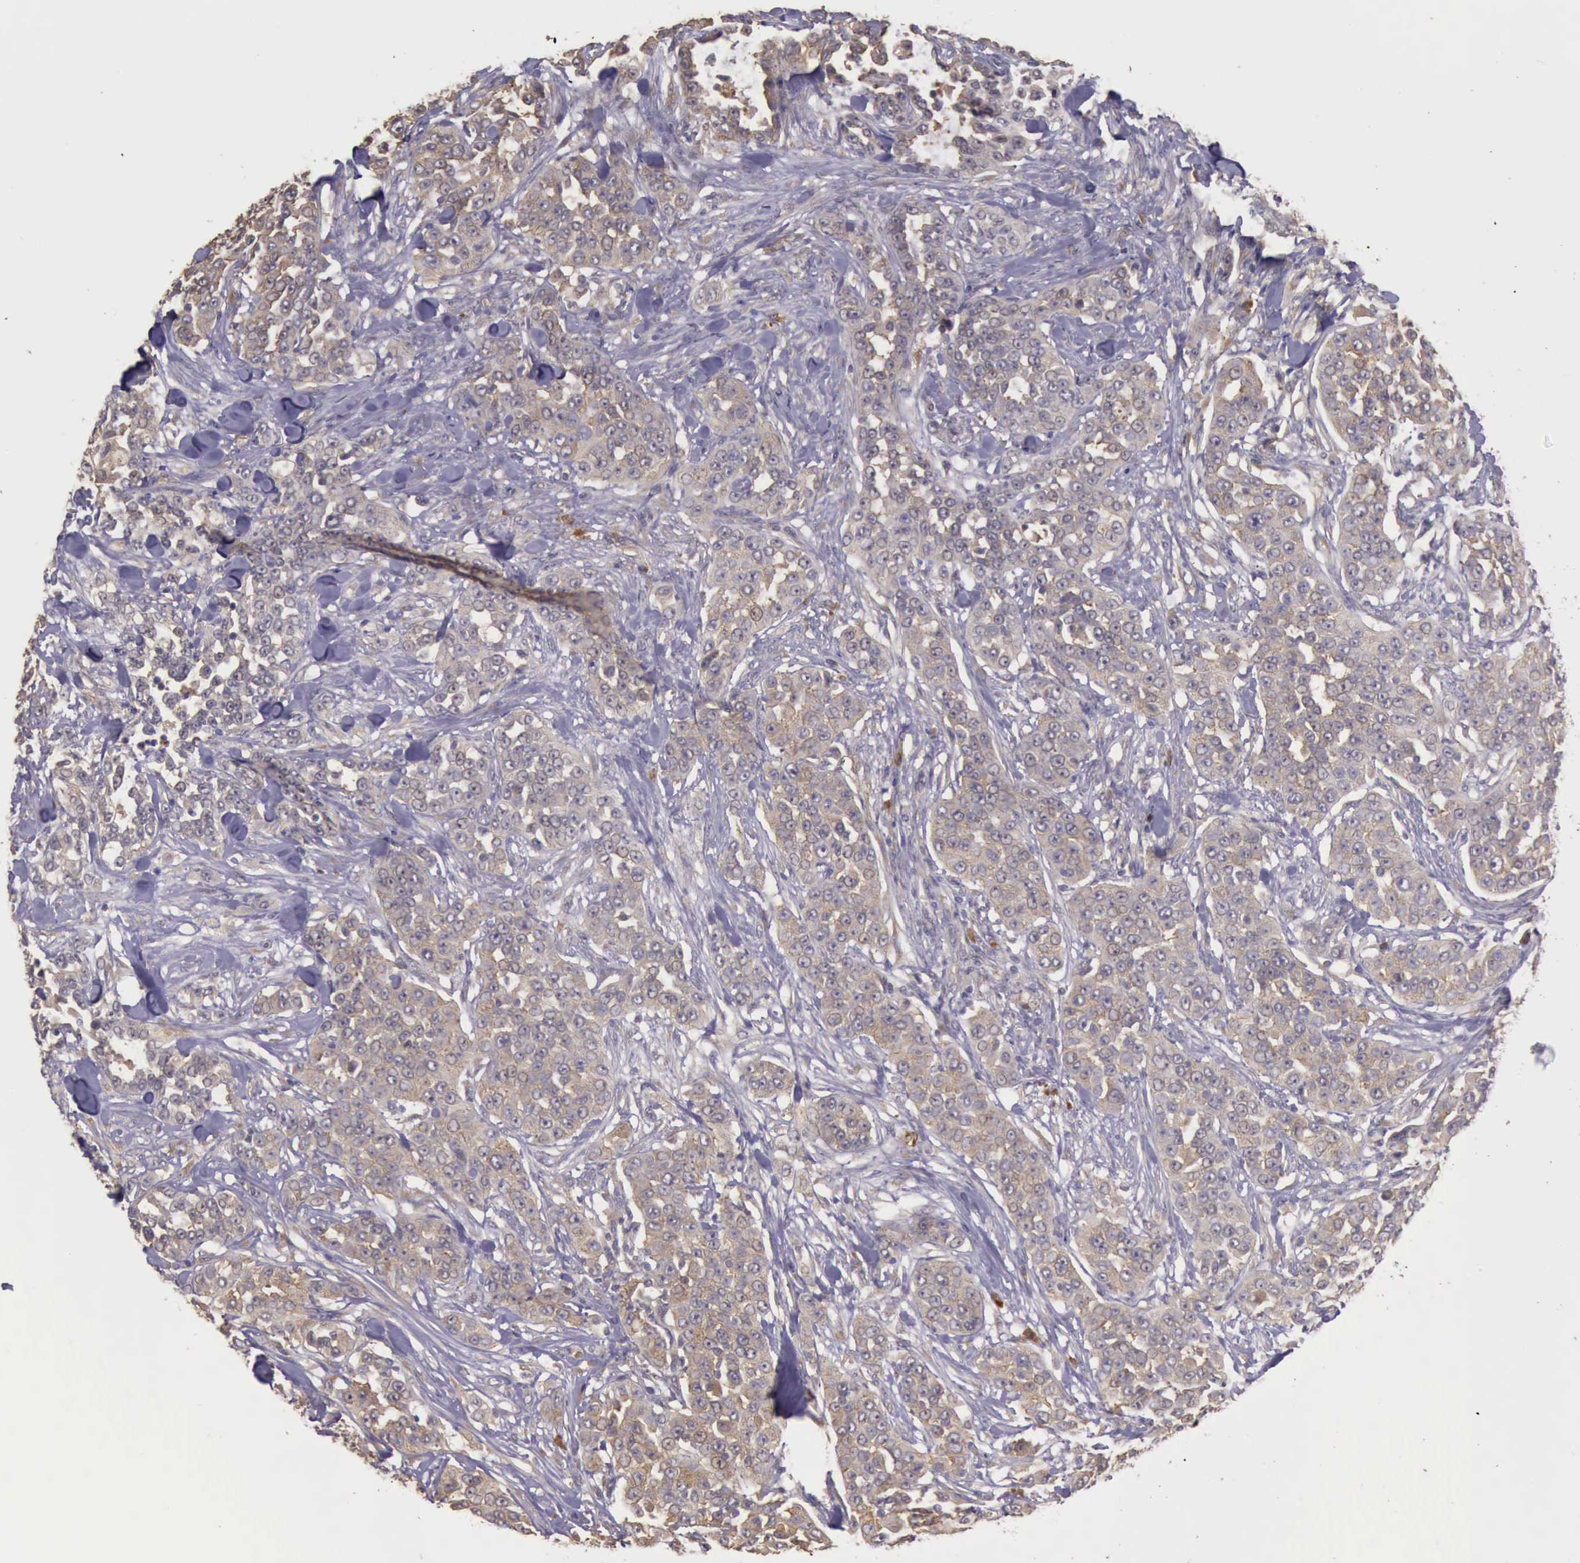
{"staining": {"intensity": "weak", "quantity": ">75%", "location": "cytoplasmic/membranous"}, "tissue": "urothelial cancer", "cell_type": "Tumor cells", "image_type": "cancer", "snomed": [{"axis": "morphology", "description": "Urothelial carcinoma, High grade"}, {"axis": "topography", "description": "Urinary bladder"}], "caption": "Immunohistochemical staining of human urothelial cancer reveals weak cytoplasmic/membranous protein staining in approximately >75% of tumor cells.", "gene": "EIF5", "patient": {"sex": "female", "age": 80}}